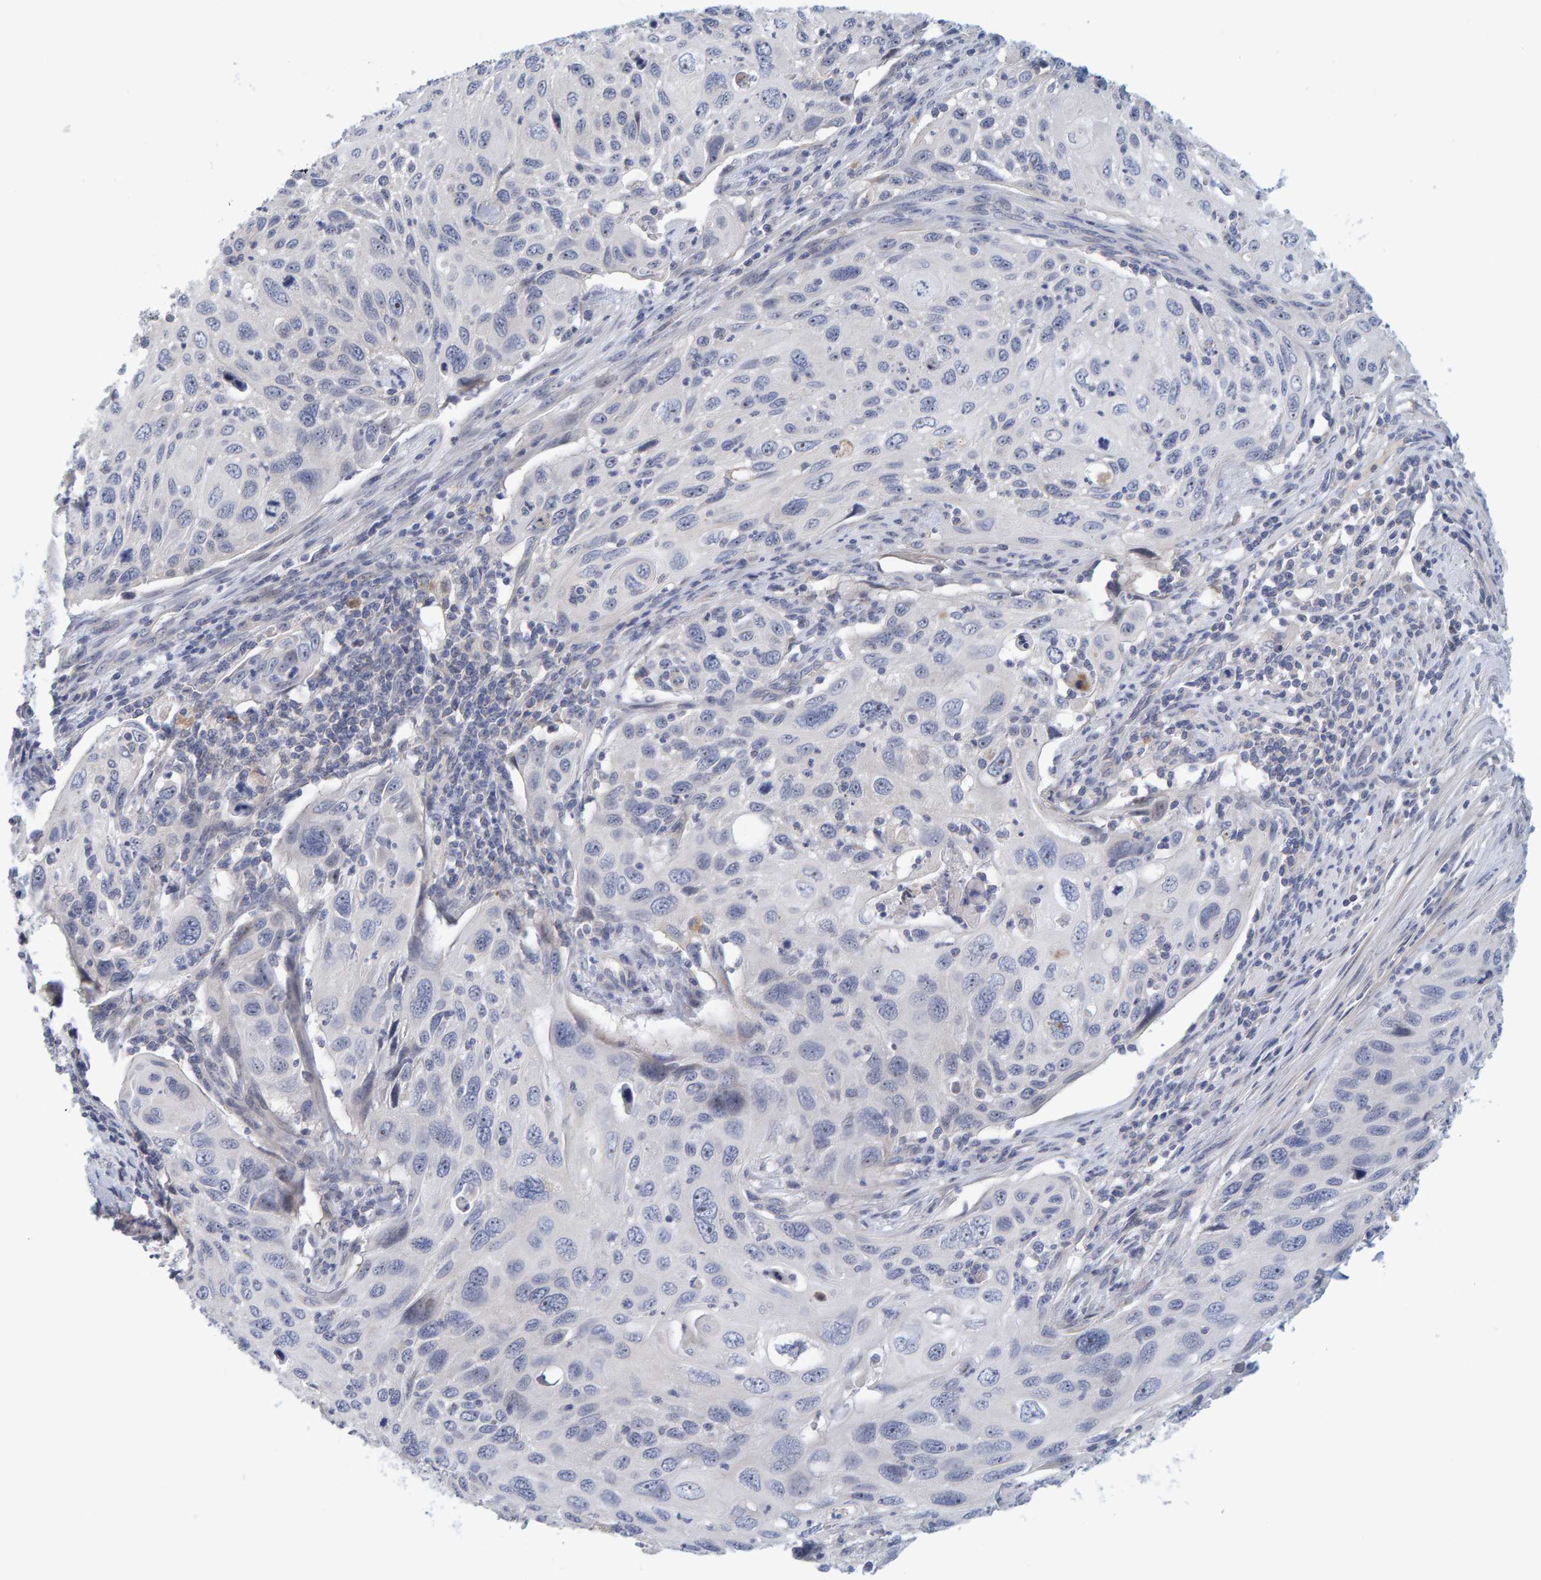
{"staining": {"intensity": "negative", "quantity": "none", "location": "none"}, "tissue": "cervical cancer", "cell_type": "Tumor cells", "image_type": "cancer", "snomed": [{"axis": "morphology", "description": "Squamous cell carcinoma, NOS"}, {"axis": "topography", "description": "Cervix"}], "caption": "Tumor cells are negative for protein expression in human cervical squamous cell carcinoma.", "gene": "ZNF77", "patient": {"sex": "female", "age": 70}}